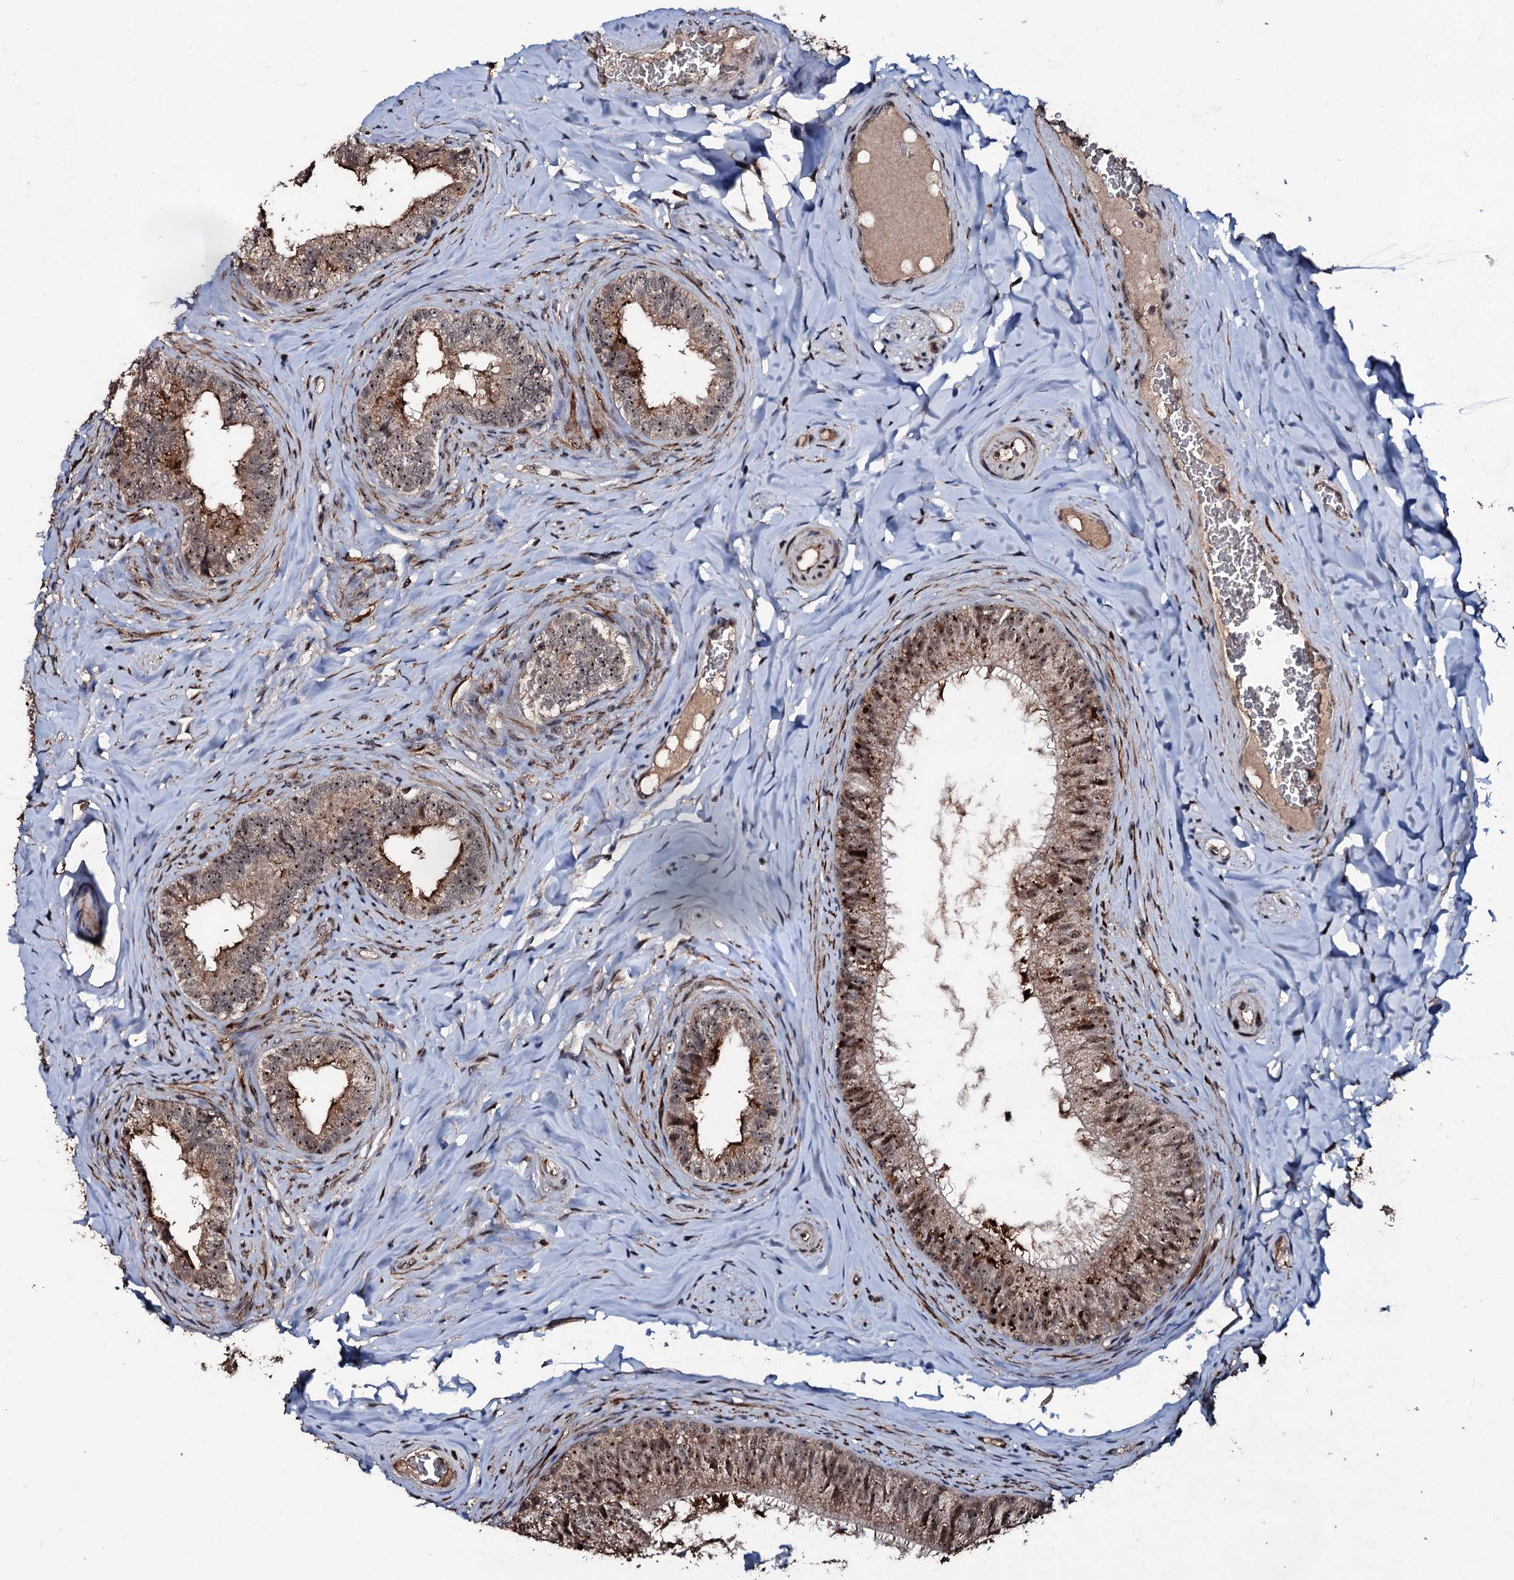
{"staining": {"intensity": "strong", "quantity": "25%-75%", "location": "cytoplasmic/membranous,nuclear"}, "tissue": "epididymis", "cell_type": "Glandular cells", "image_type": "normal", "snomed": [{"axis": "morphology", "description": "Normal tissue, NOS"}, {"axis": "topography", "description": "Epididymis"}], "caption": "Immunohistochemical staining of benign epididymis reveals high levels of strong cytoplasmic/membranous,nuclear staining in about 25%-75% of glandular cells.", "gene": "SUPT7L", "patient": {"sex": "male", "age": 34}}